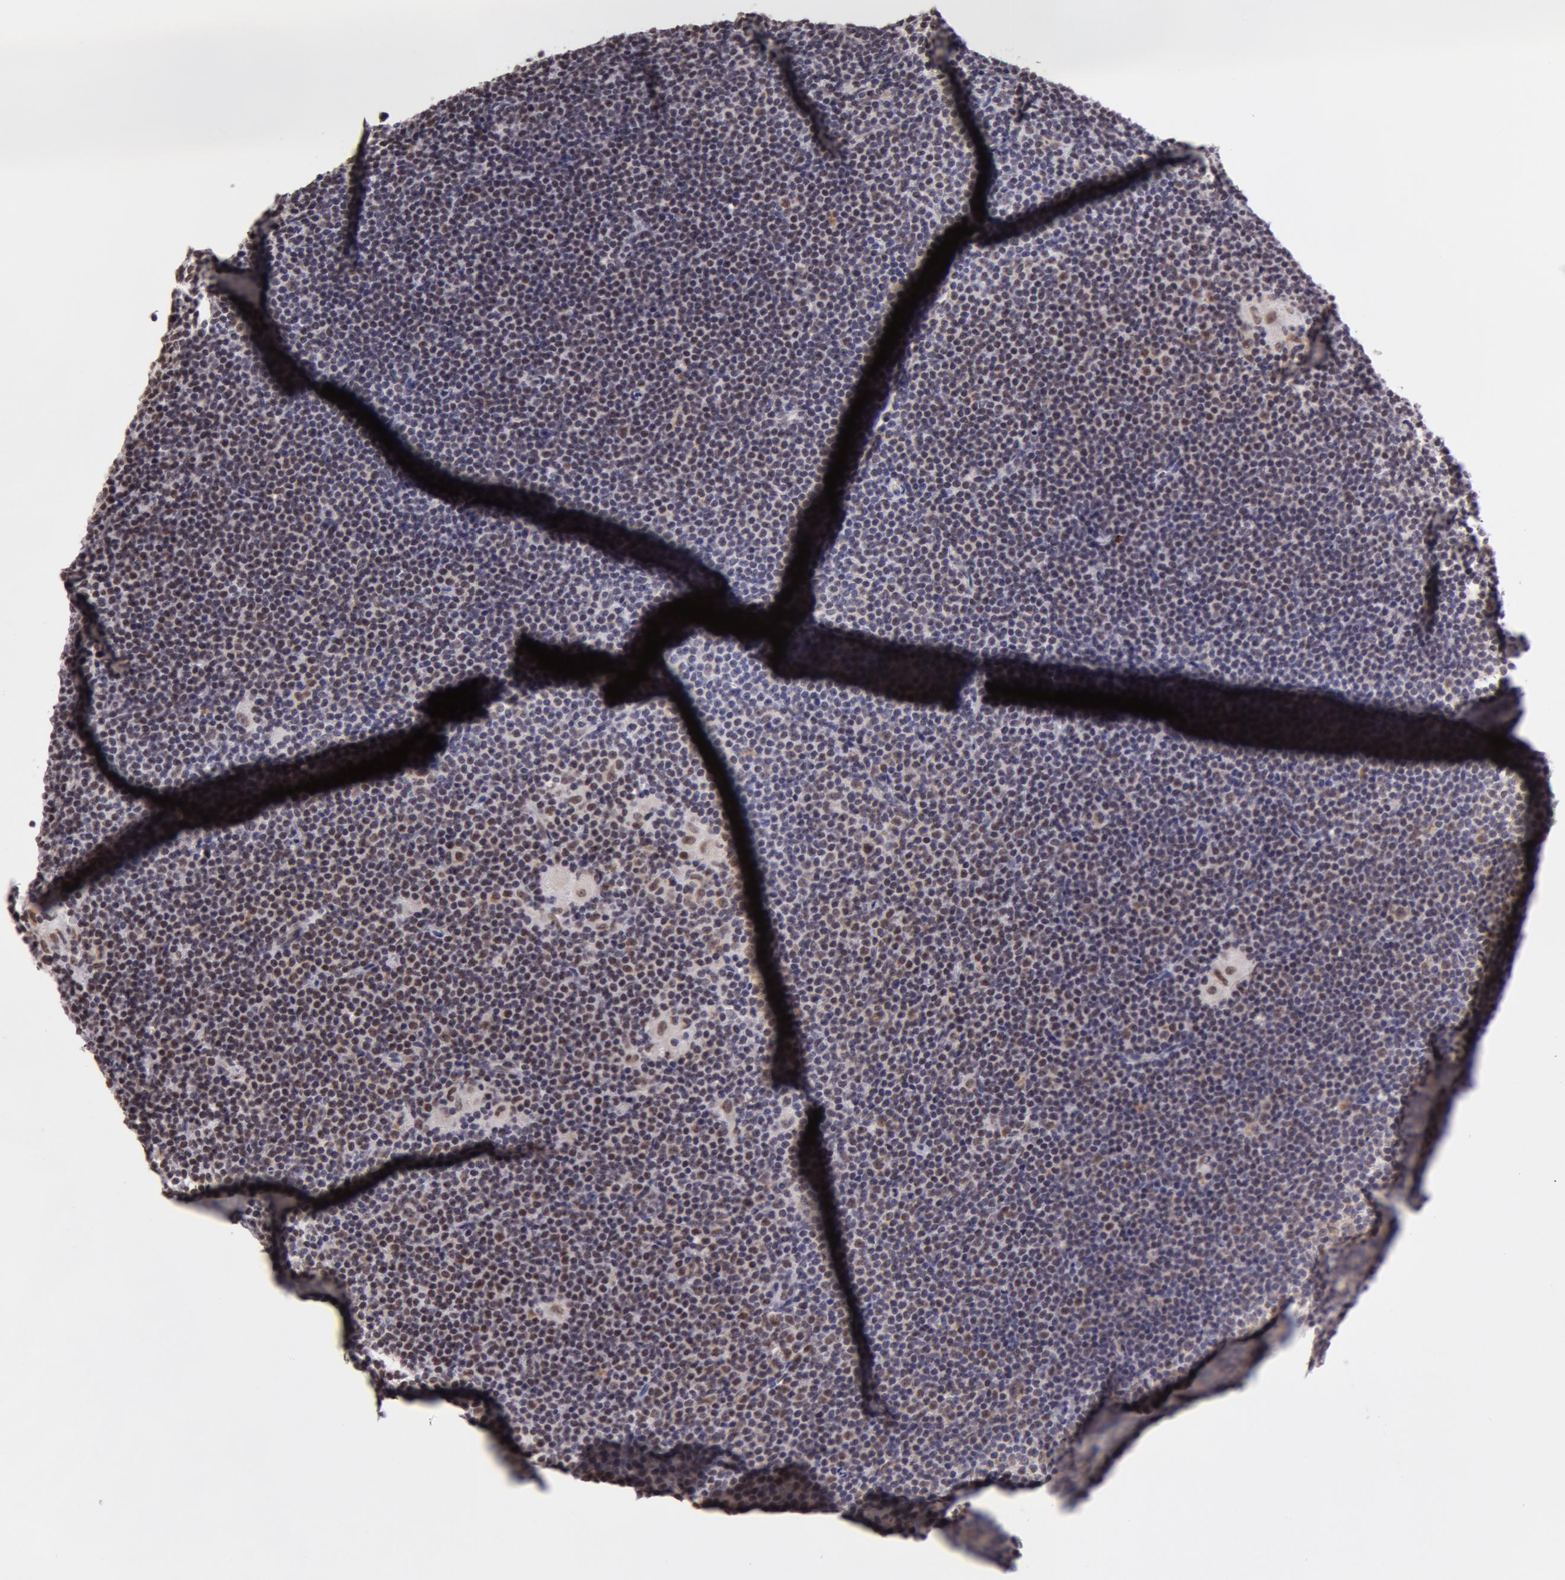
{"staining": {"intensity": "weak", "quantity": "25%-75%", "location": "cytoplasmic/membranous,nuclear"}, "tissue": "lymphoma", "cell_type": "Tumor cells", "image_type": "cancer", "snomed": [{"axis": "morphology", "description": "Malignant lymphoma, non-Hodgkin's type, Low grade"}, {"axis": "topography", "description": "Lymph node"}], "caption": "Immunohistochemical staining of lymphoma demonstrates low levels of weak cytoplasmic/membranous and nuclear staining in about 25%-75% of tumor cells.", "gene": "VRTN", "patient": {"sex": "female", "age": 69}}